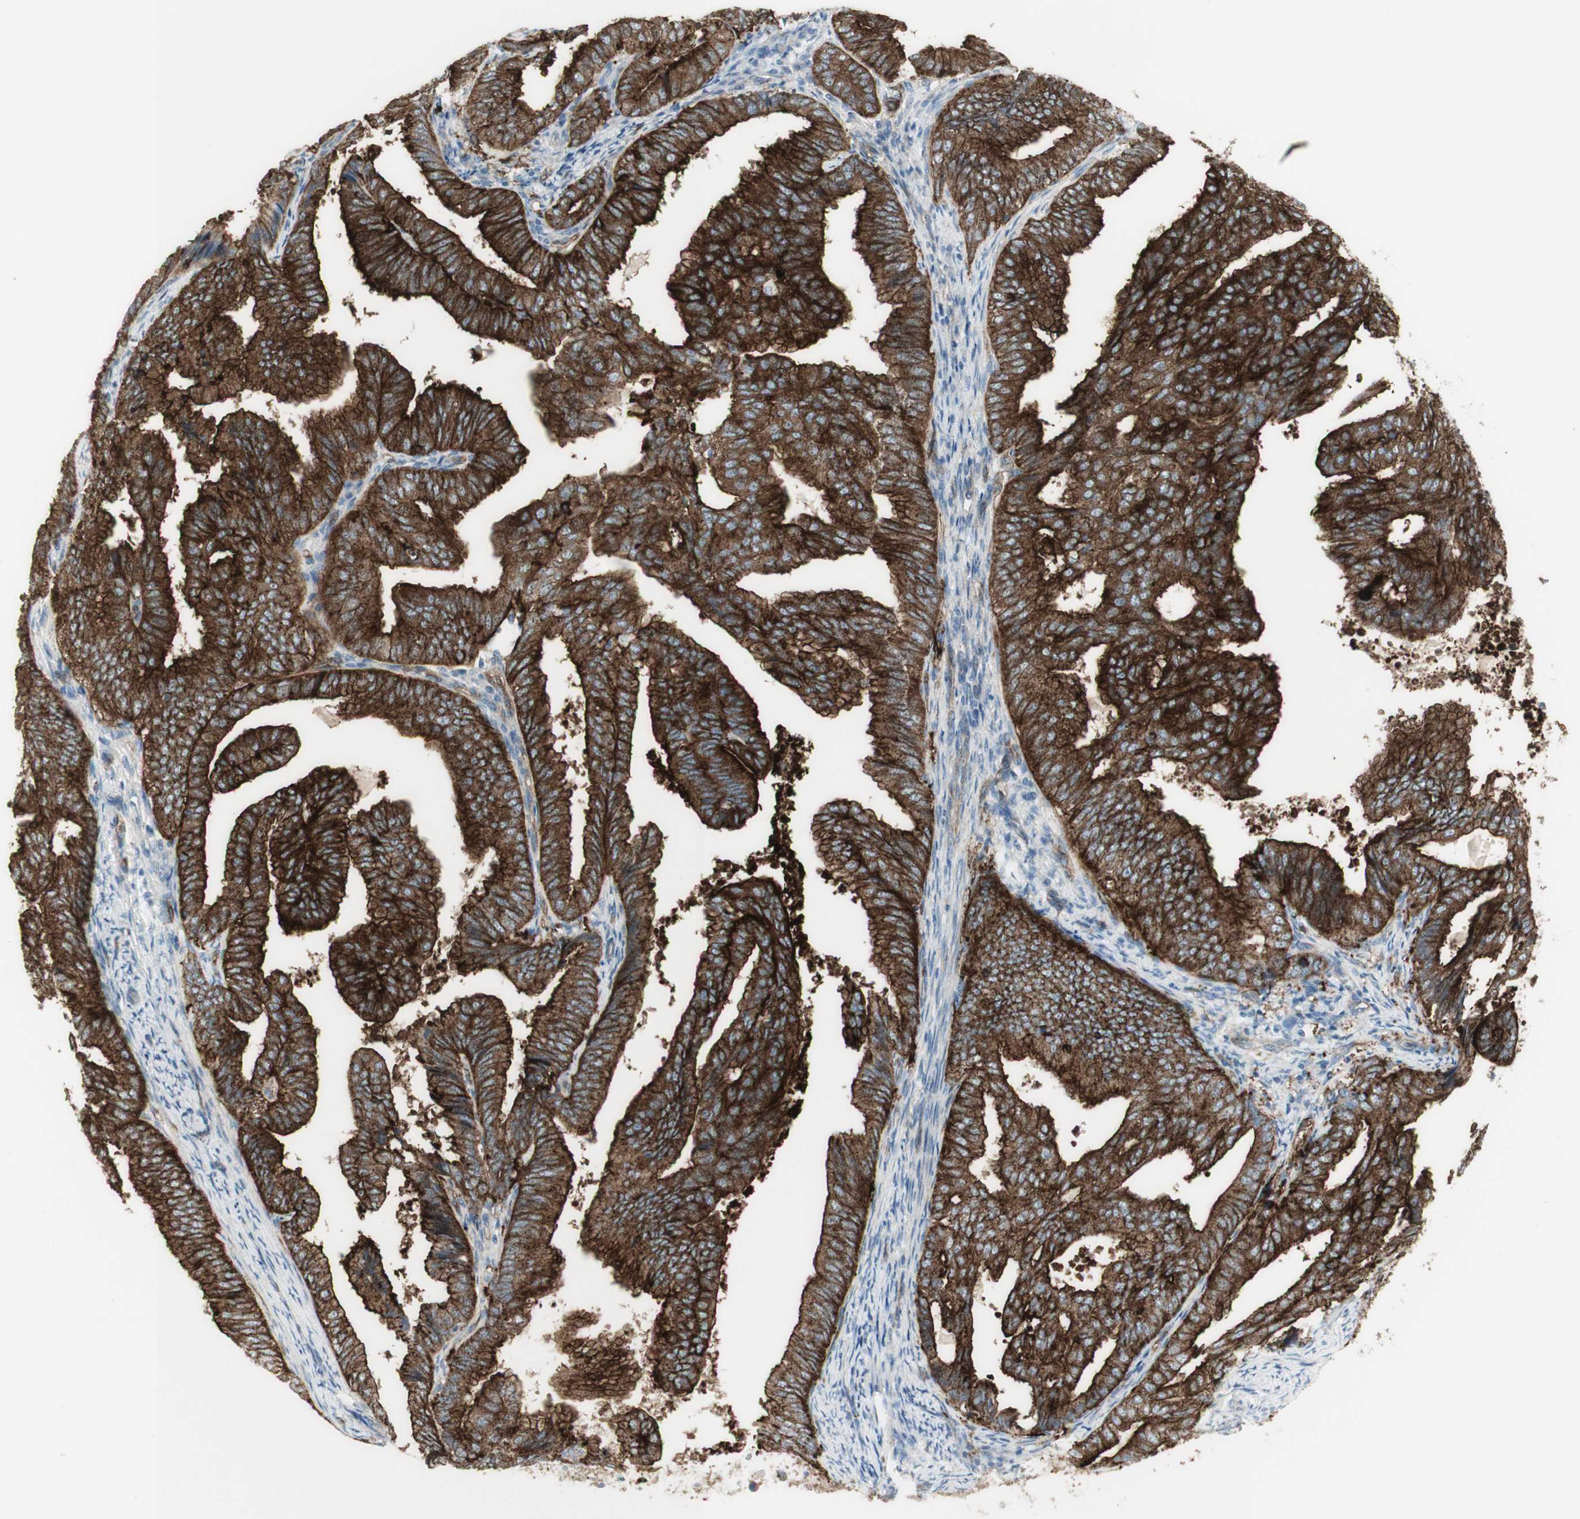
{"staining": {"intensity": "strong", "quantity": ">75%", "location": "cytoplasmic/membranous"}, "tissue": "endometrial cancer", "cell_type": "Tumor cells", "image_type": "cancer", "snomed": [{"axis": "morphology", "description": "Adenocarcinoma, NOS"}, {"axis": "topography", "description": "Endometrium"}], "caption": "Endometrial cancer stained for a protein demonstrates strong cytoplasmic/membranous positivity in tumor cells.", "gene": "MYO6", "patient": {"sex": "female", "age": 58}}